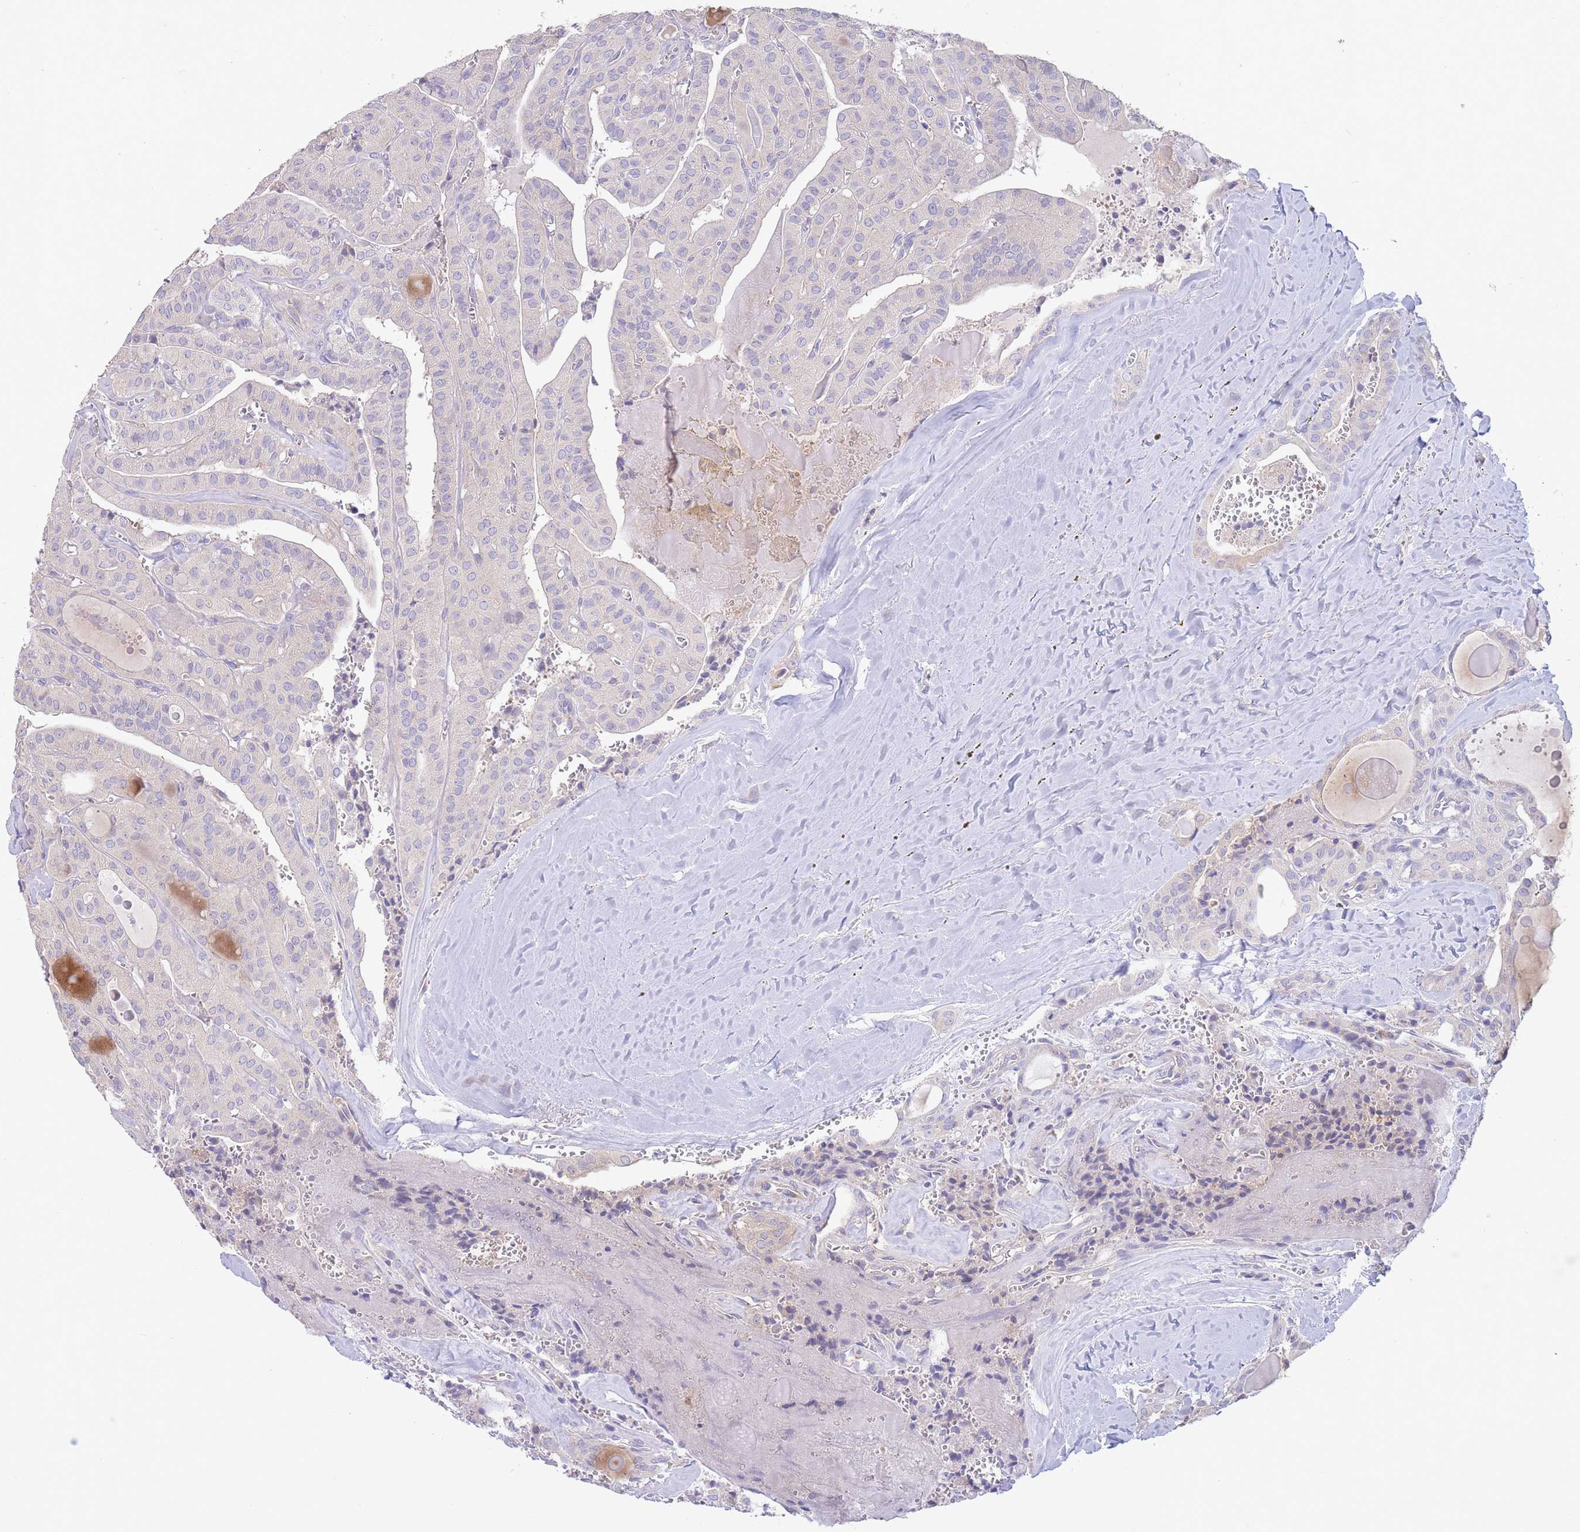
{"staining": {"intensity": "negative", "quantity": "none", "location": "none"}, "tissue": "thyroid cancer", "cell_type": "Tumor cells", "image_type": "cancer", "snomed": [{"axis": "morphology", "description": "Papillary adenocarcinoma, NOS"}, {"axis": "topography", "description": "Thyroid gland"}], "caption": "The immunohistochemistry photomicrograph has no significant expression in tumor cells of thyroid papillary adenocarcinoma tissue.", "gene": "ALS2CL", "patient": {"sex": "male", "age": 52}}